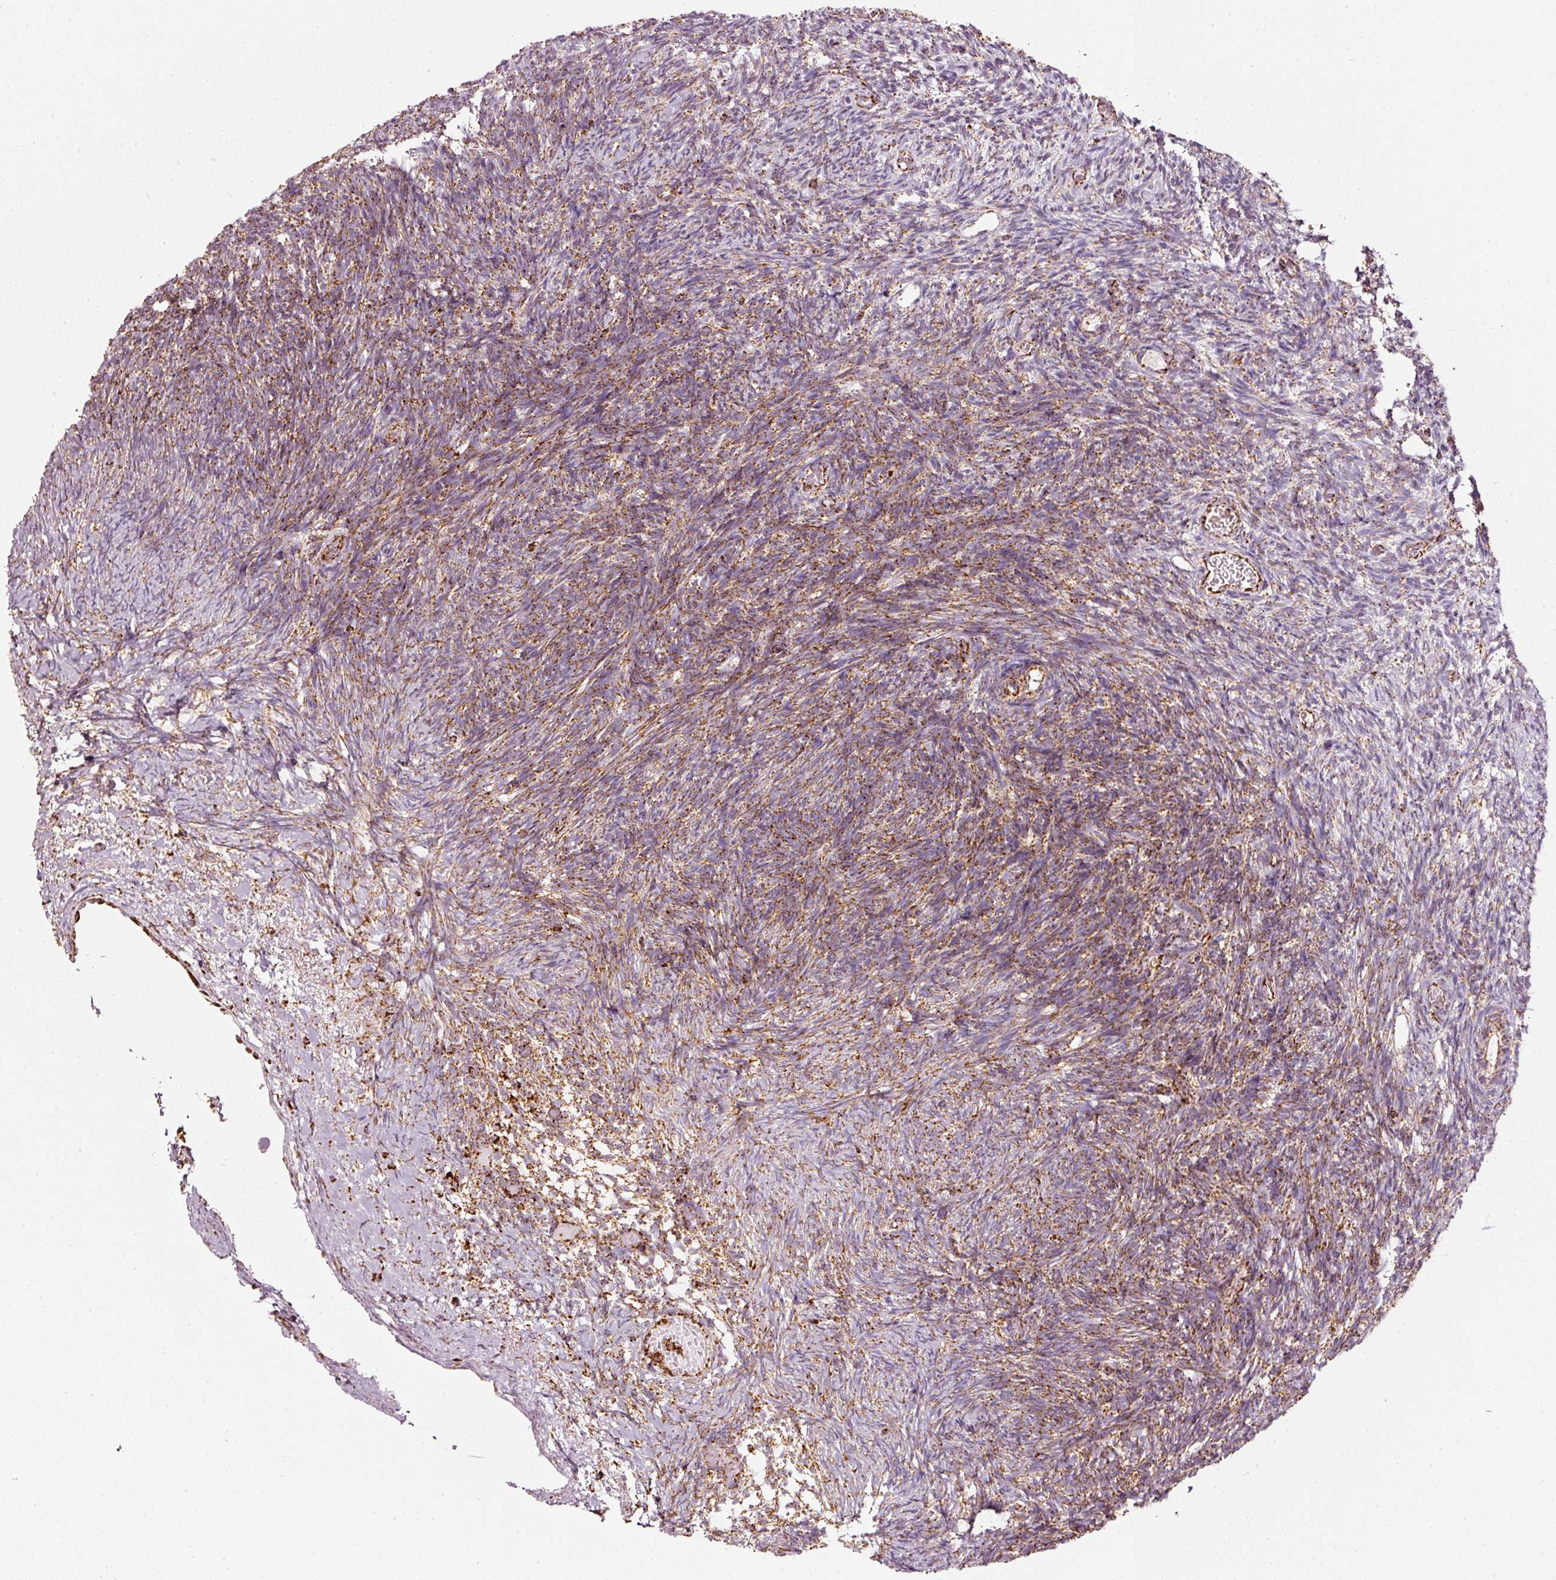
{"staining": {"intensity": "moderate", "quantity": "25%-75%", "location": "cytoplasmic/membranous"}, "tissue": "ovary", "cell_type": "Ovarian stroma cells", "image_type": "normal", "snomed": [{"axis": "morphology", "description": "Normal tissue, NOS"}, {"axis": "topography", "description": "Ovary"}], "caption": "Protein positivity by immunohistochemistry reveals moderate cytoplasmic/membranous expression in approximately 25%-75% of ovarian stroma cells in unremarkable ovary.", "gene": "MT", "patient": {"sex": "female", "age": 39}}